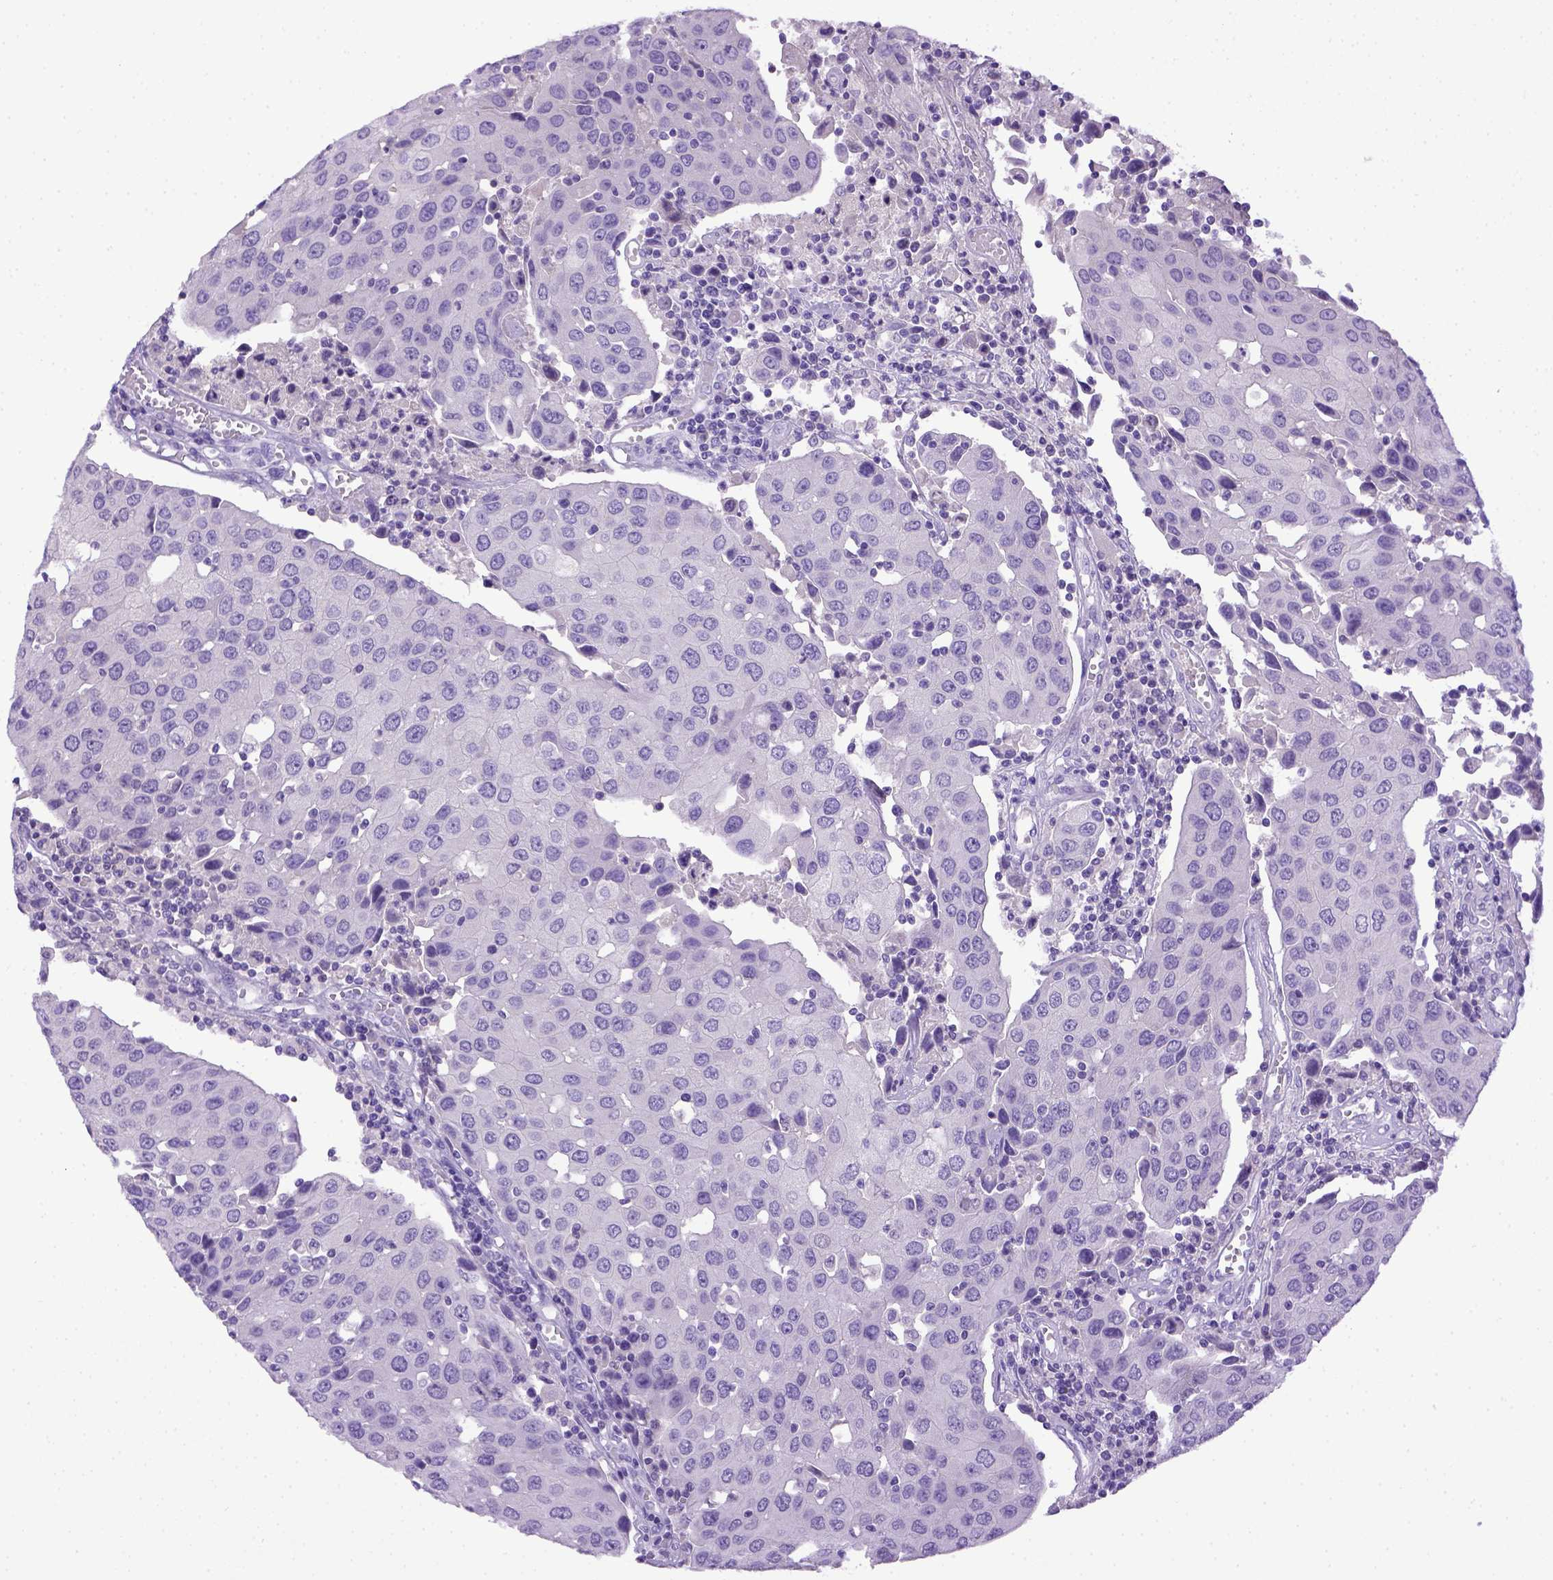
{"staining": {"intensity": "negative", "quantity": "none", "location": "none"}, "tissue": "urothelial cancer", "cell_type": "Tumor cells", "image_type": "cancer", "snomed": [{"axis": "morphology", "description": "Urothelial carcinoma, High grade"}, {"axis": "topography", "description": "Urinary bladder"}], "caption": "The image exhibits no staining of tumor cells in urothelial carcinoma (high-grade). (DAB (3,3'-diaminobenzidine) immunohistochemistry (IHC) with hematoxylin counter stain).", "gene": "ITIH4", "patient": {"sex": "female", "age": 85}}